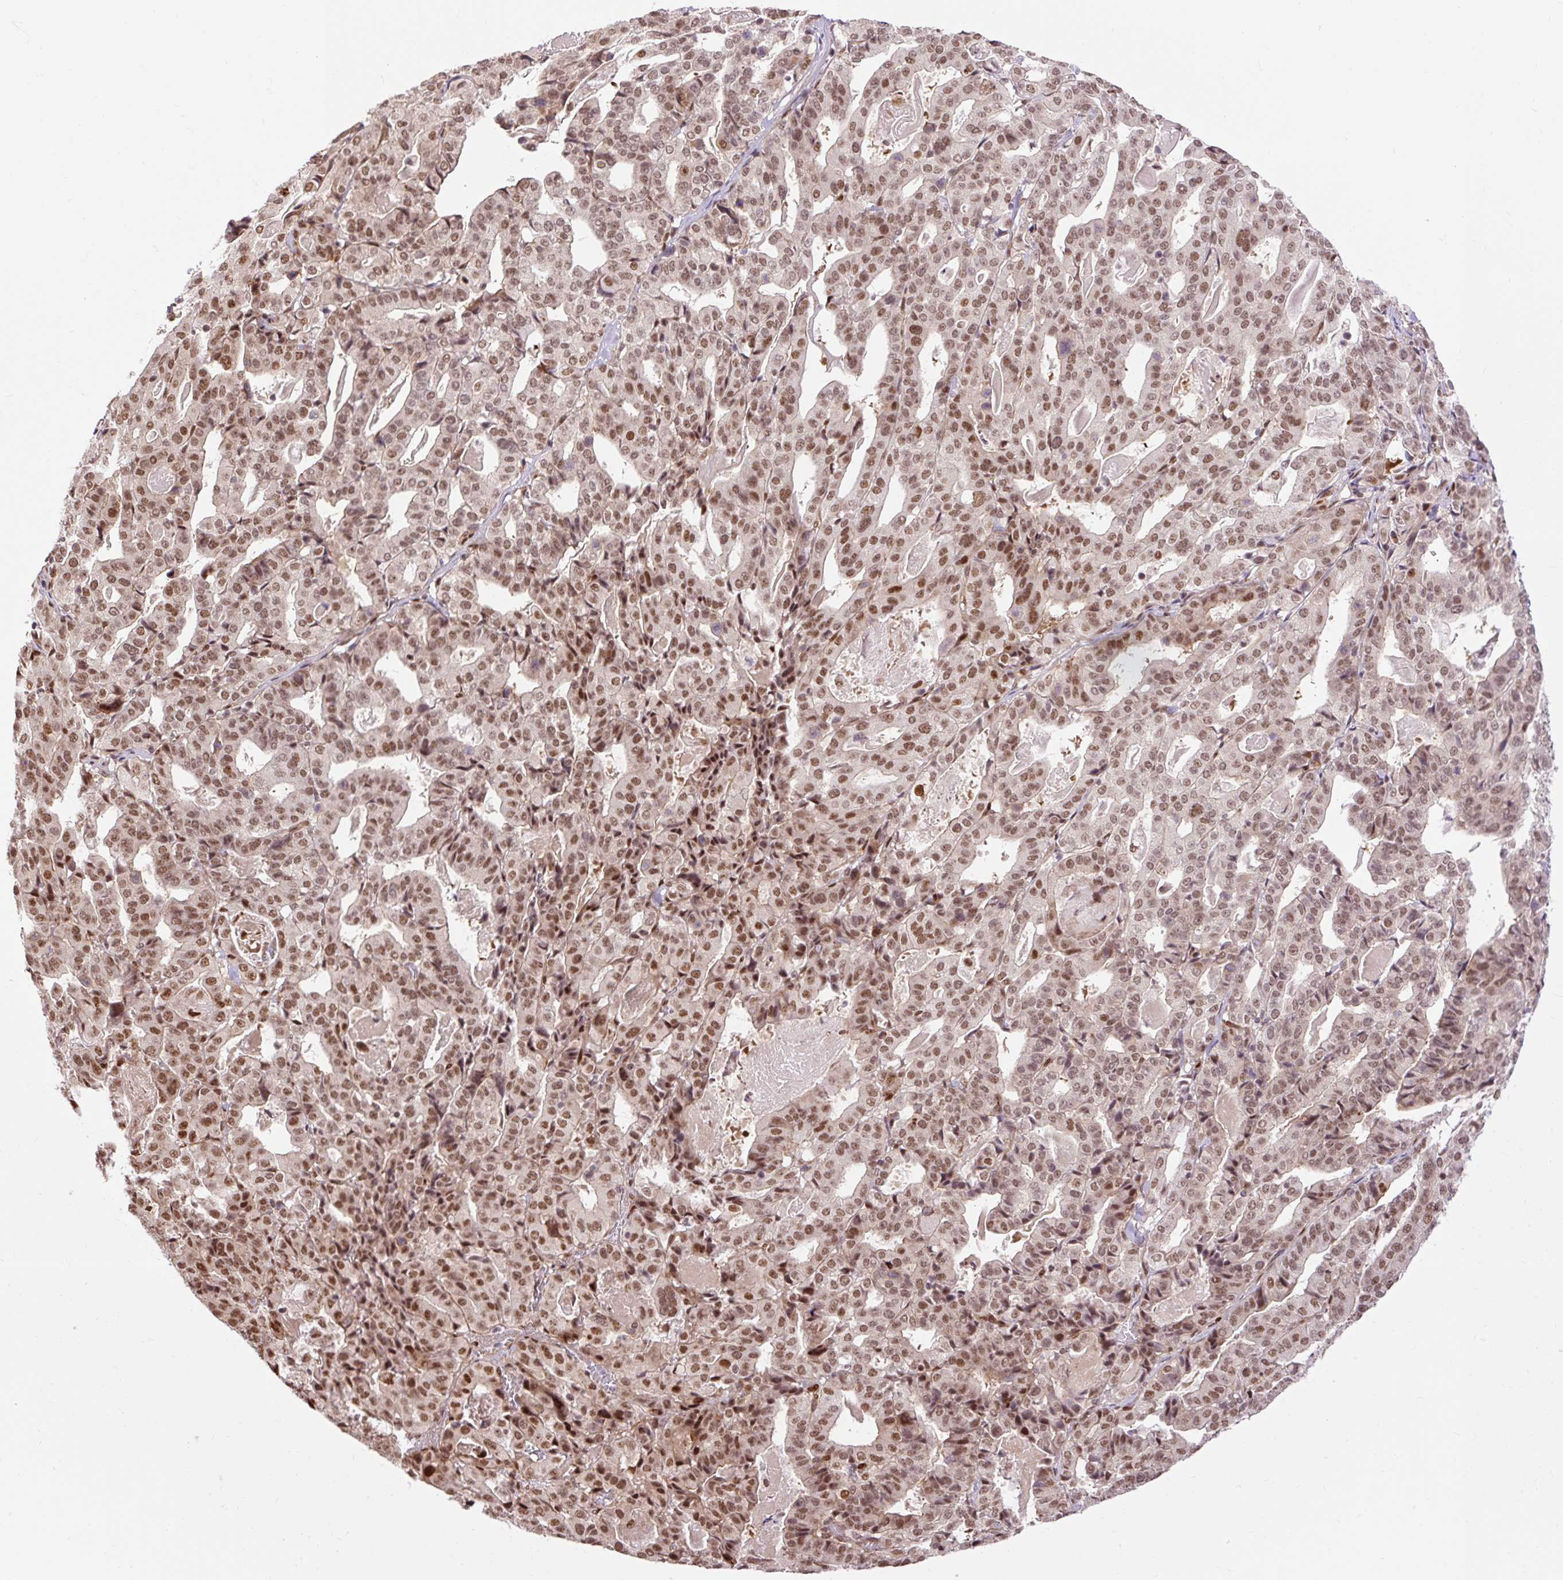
{"staining": {"intensity": "moderate", "quantity": ">75%", "location": "nuclear"}, "tissue": "stomach cancer", "cell_type": "Tumor cells", "image_type": "cancer", "snomed": [{"axis": "morphology", "description": "Adenocarcinoma, NOS"}, {"axis": "topography", "description": "Stomach"}], "caption": "Stomach cancer tissue reveals moderate nuclear staining in approximately >75% of tumor cells The staining is performed using DAB (3,3'-diaminobenzidine) brown chromogen to label protein expression. The nuclei are counter-stained blue using hematoxylin.", "gene": "MECOM", "patient": {"sex": "male", "age": 48}}